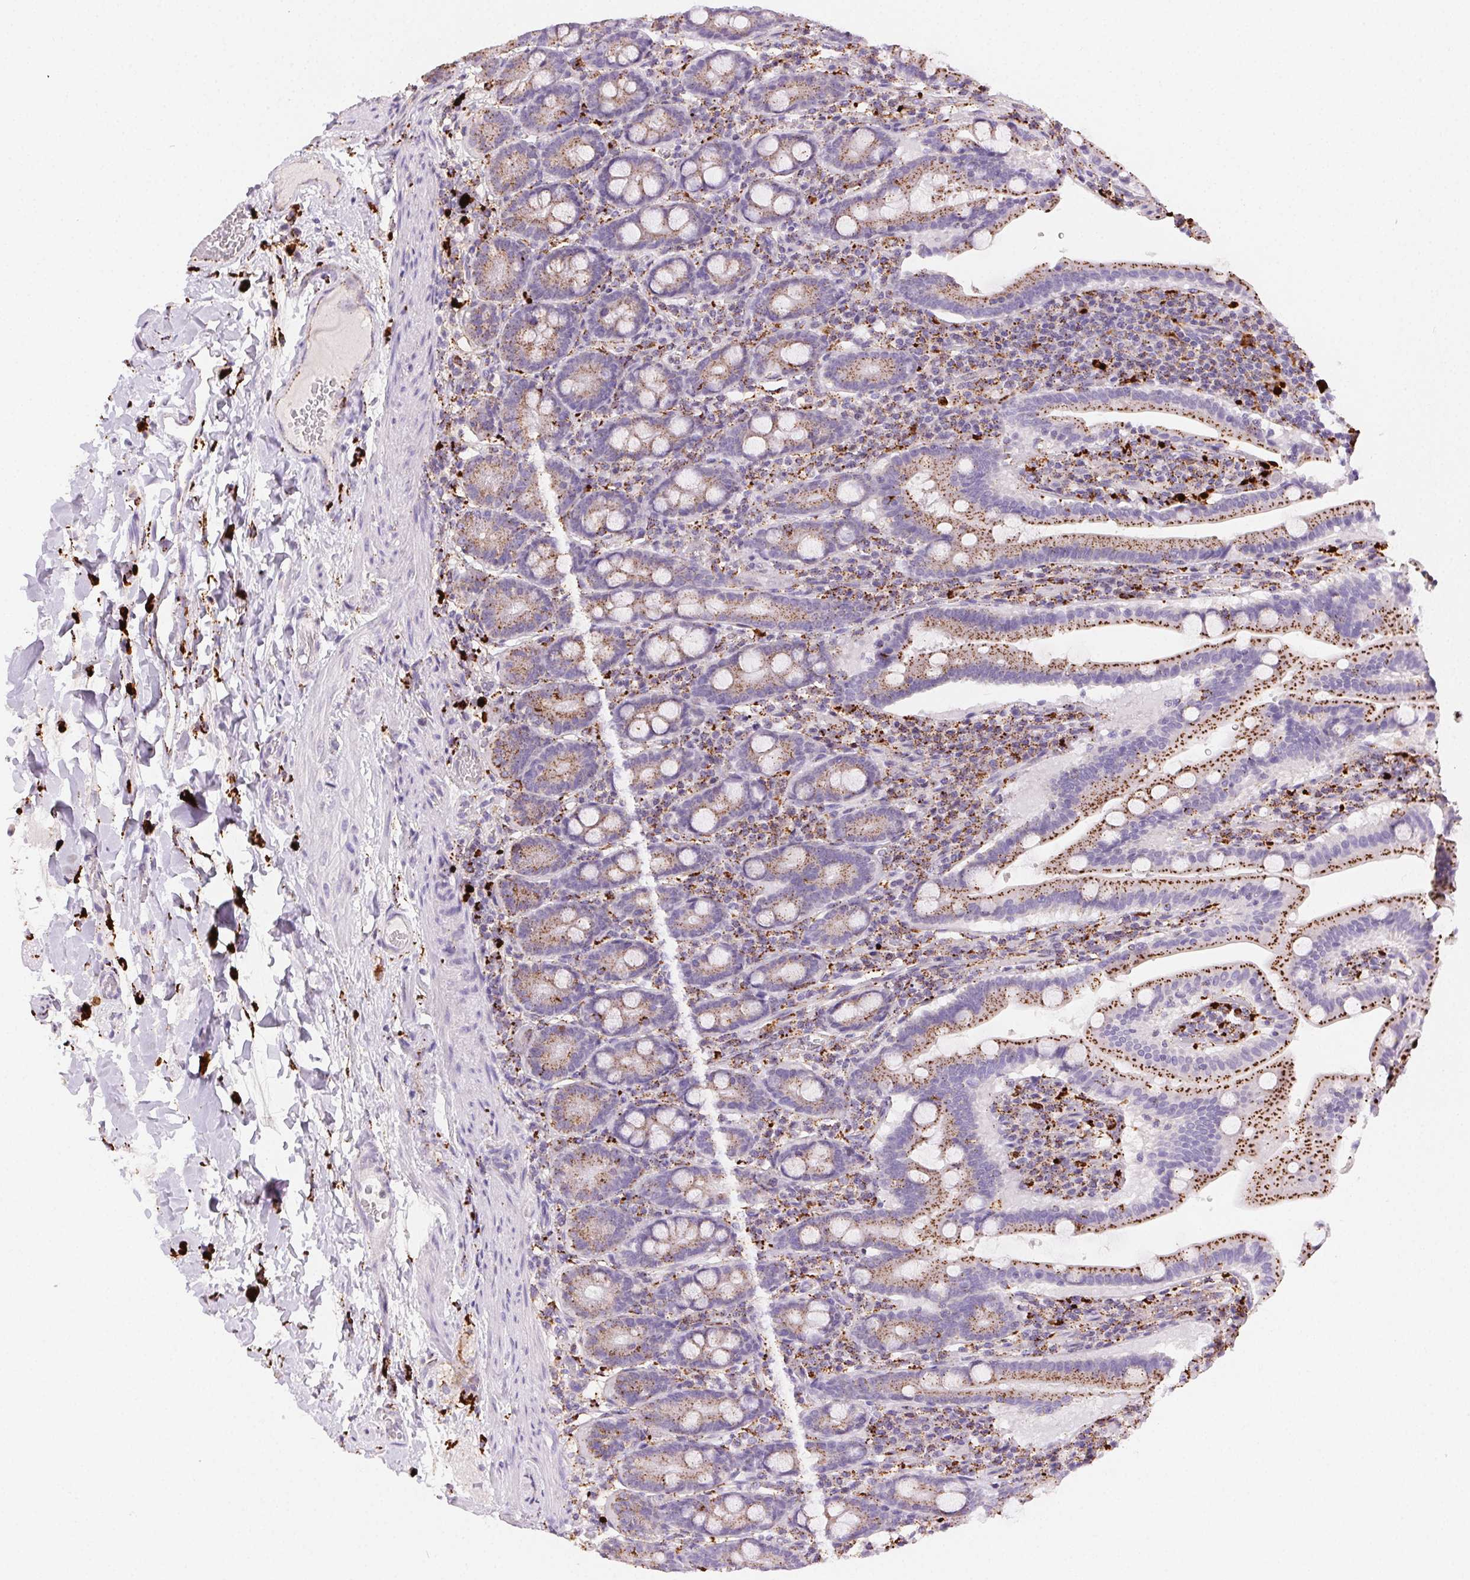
{"staining": {"intensity": "strong", "quantity": "25%-75%", "location": "cytoplasmic/membranous"}, "tissue": "small intestine", "cell_type": "Glandular cells", "image_type": "normal", "snomed": [{"axis": "morphology", "description": "Normal tissue, NOS"}, {"axis": "topography", "description": "Small intestine"}], "caption": "A brown stain shows strong cytoplasmic/membranous staining of a protein in glandular cells of normal human small intestine.", "gene": "SCPEP1", "patient": {"sex": "male", "age": 26}}